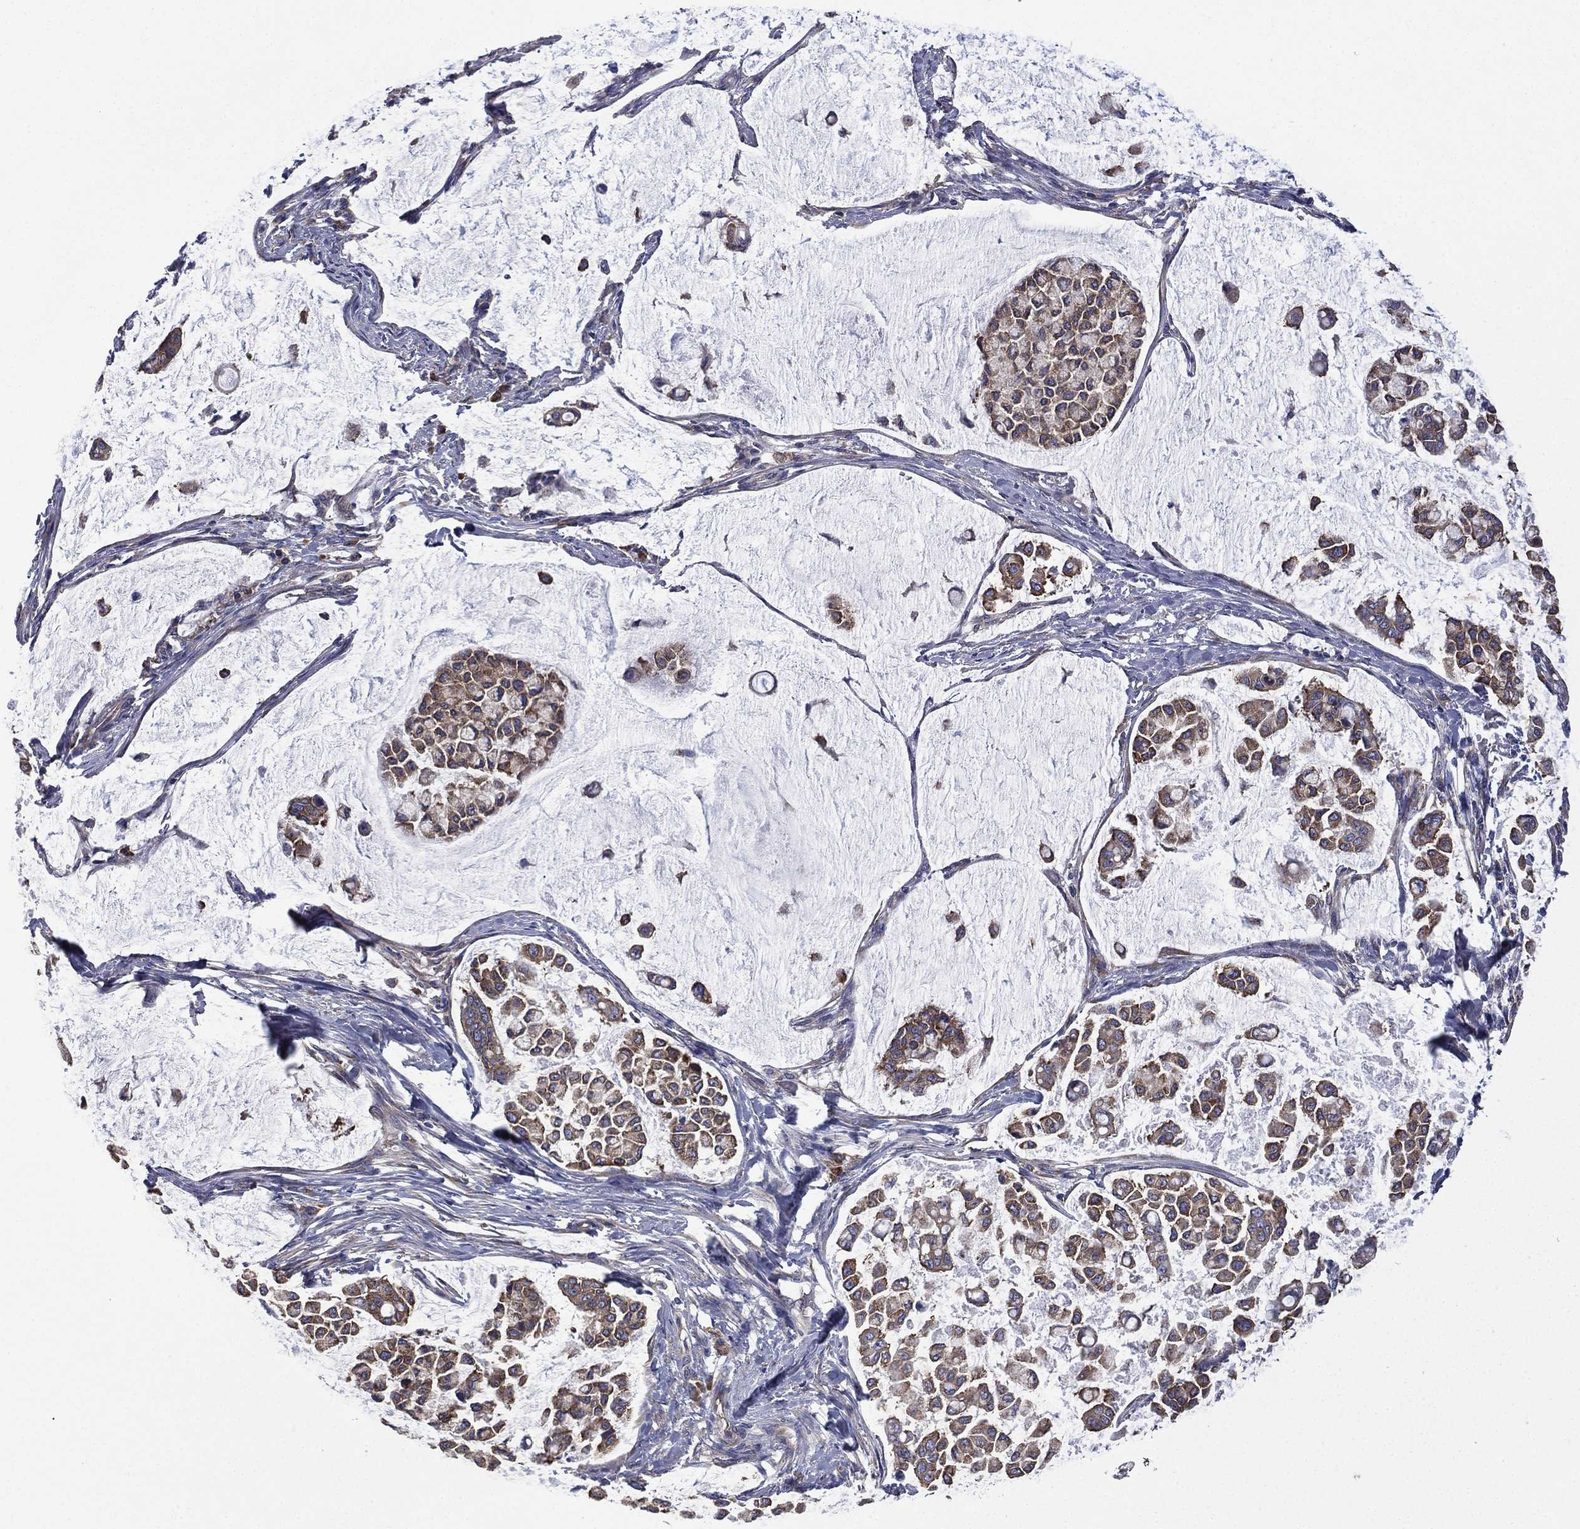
{"staining": {"intensity": "moderate", "quantity": ">75%", "location": "cytoplasmic/membranous"}, "tissue": "stomach cancer", "cell_type": "Tumor cells", "image_type": "cancer", "snomed": [{"axis": "morphology", "description": "Adenocarcinoma, NOS"}, {"axis": "topography", "description": "Stomach"}], "caption": "Protein staining of stomach adenocarcinoma tissue displays moderate cytoplasmic/membranous expression in approximately >75% of tumor cells.", "gene": "FARSA", "patient": {"sex": "male", "age": 82}}